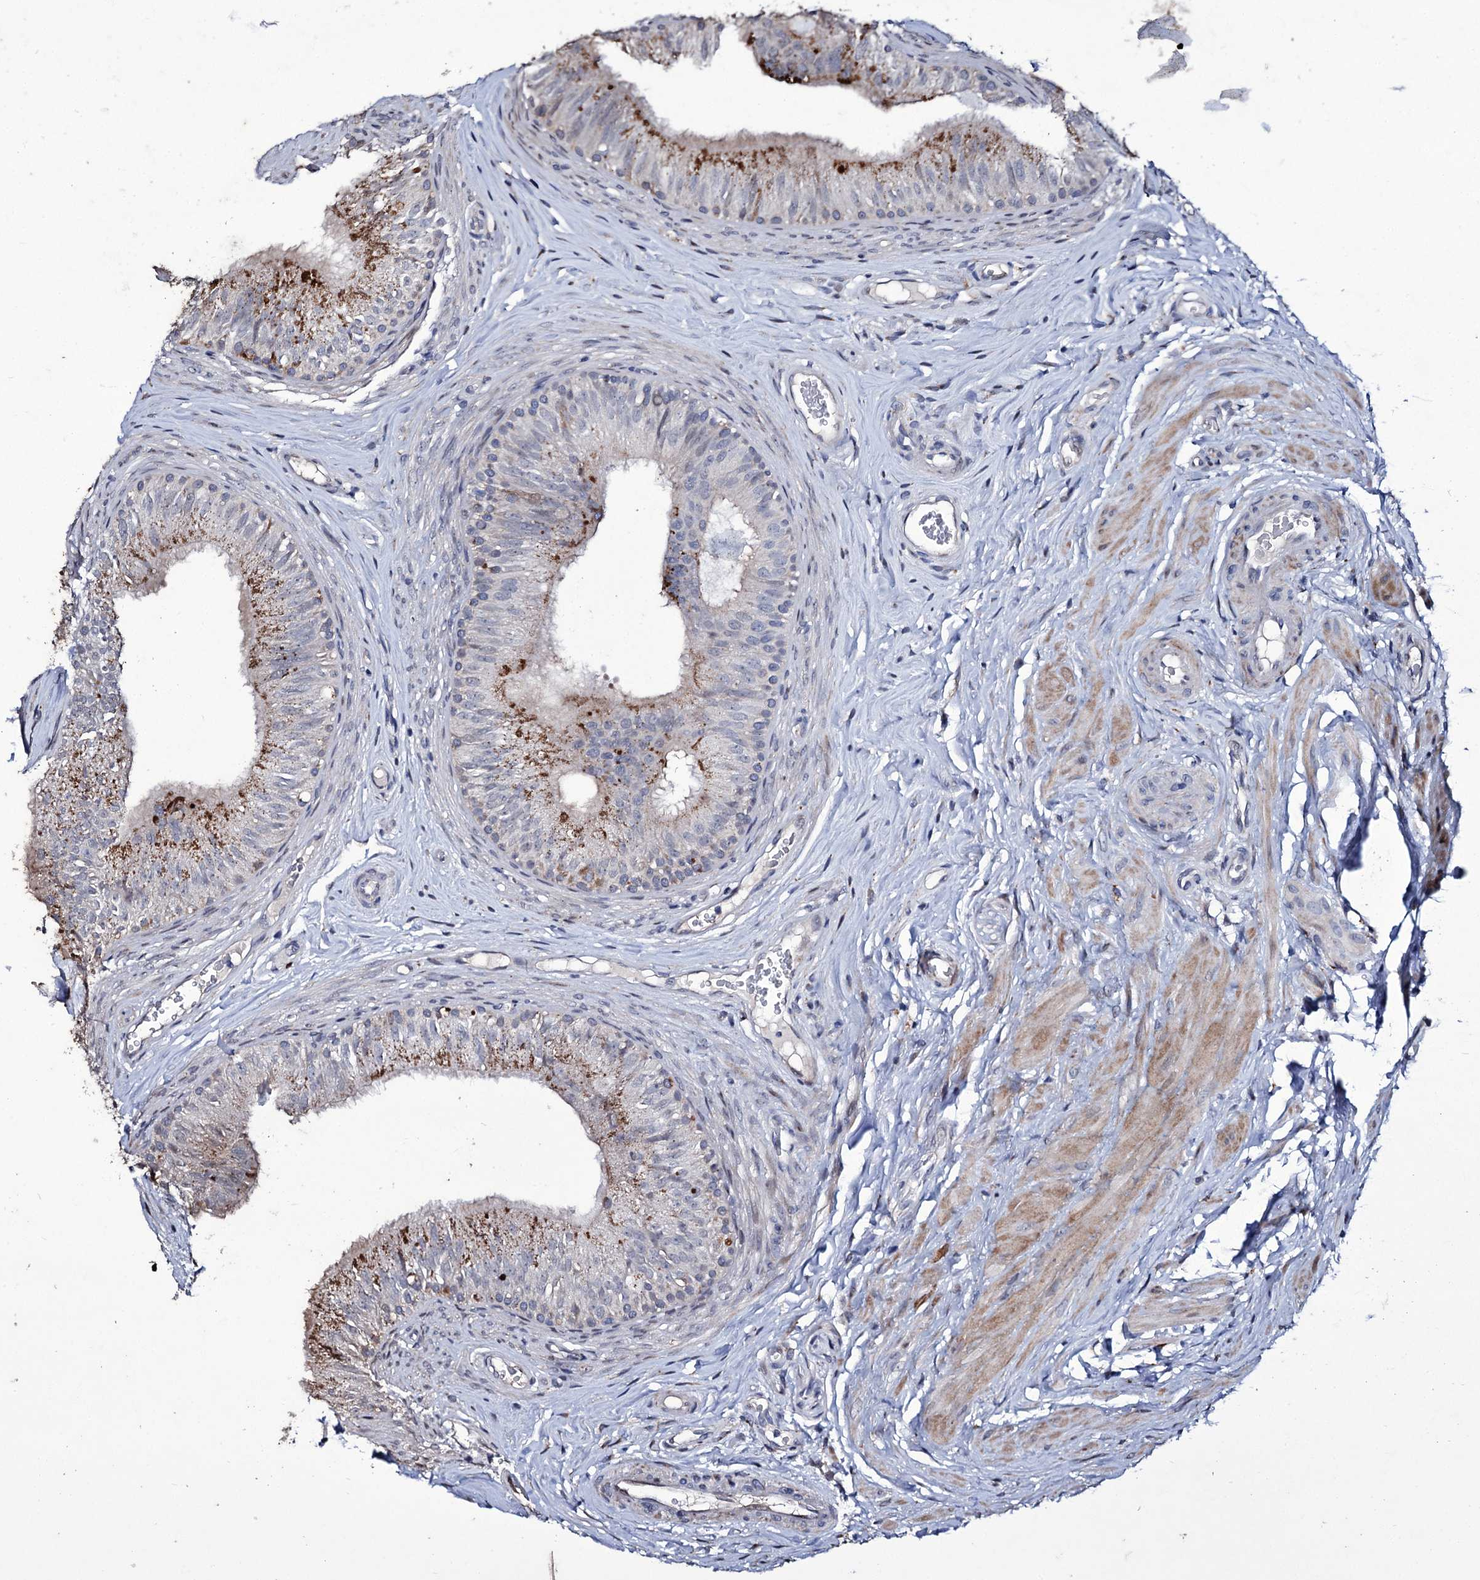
{"staining": {"intensity": "moderate", "quantity": ">75%", "location": "cytoplasmic/membranous"}, "tissue": "epididymis", "cell_type": "Glandular cells", "image_type": "normal", "snomed": [{"axis": "morphology", "description": "Normal tissue, NOS"}, {"axis": "topography", "description": "Epididymis"}], "caption": "Immunohistochemical staining of normal epididymis shows moderate cytoplasmic/membranous protein positivity in approximately >75% of glandular cells.", "gene": "TUBGCP5", "patient": {"sex": "male", "age": 46}}